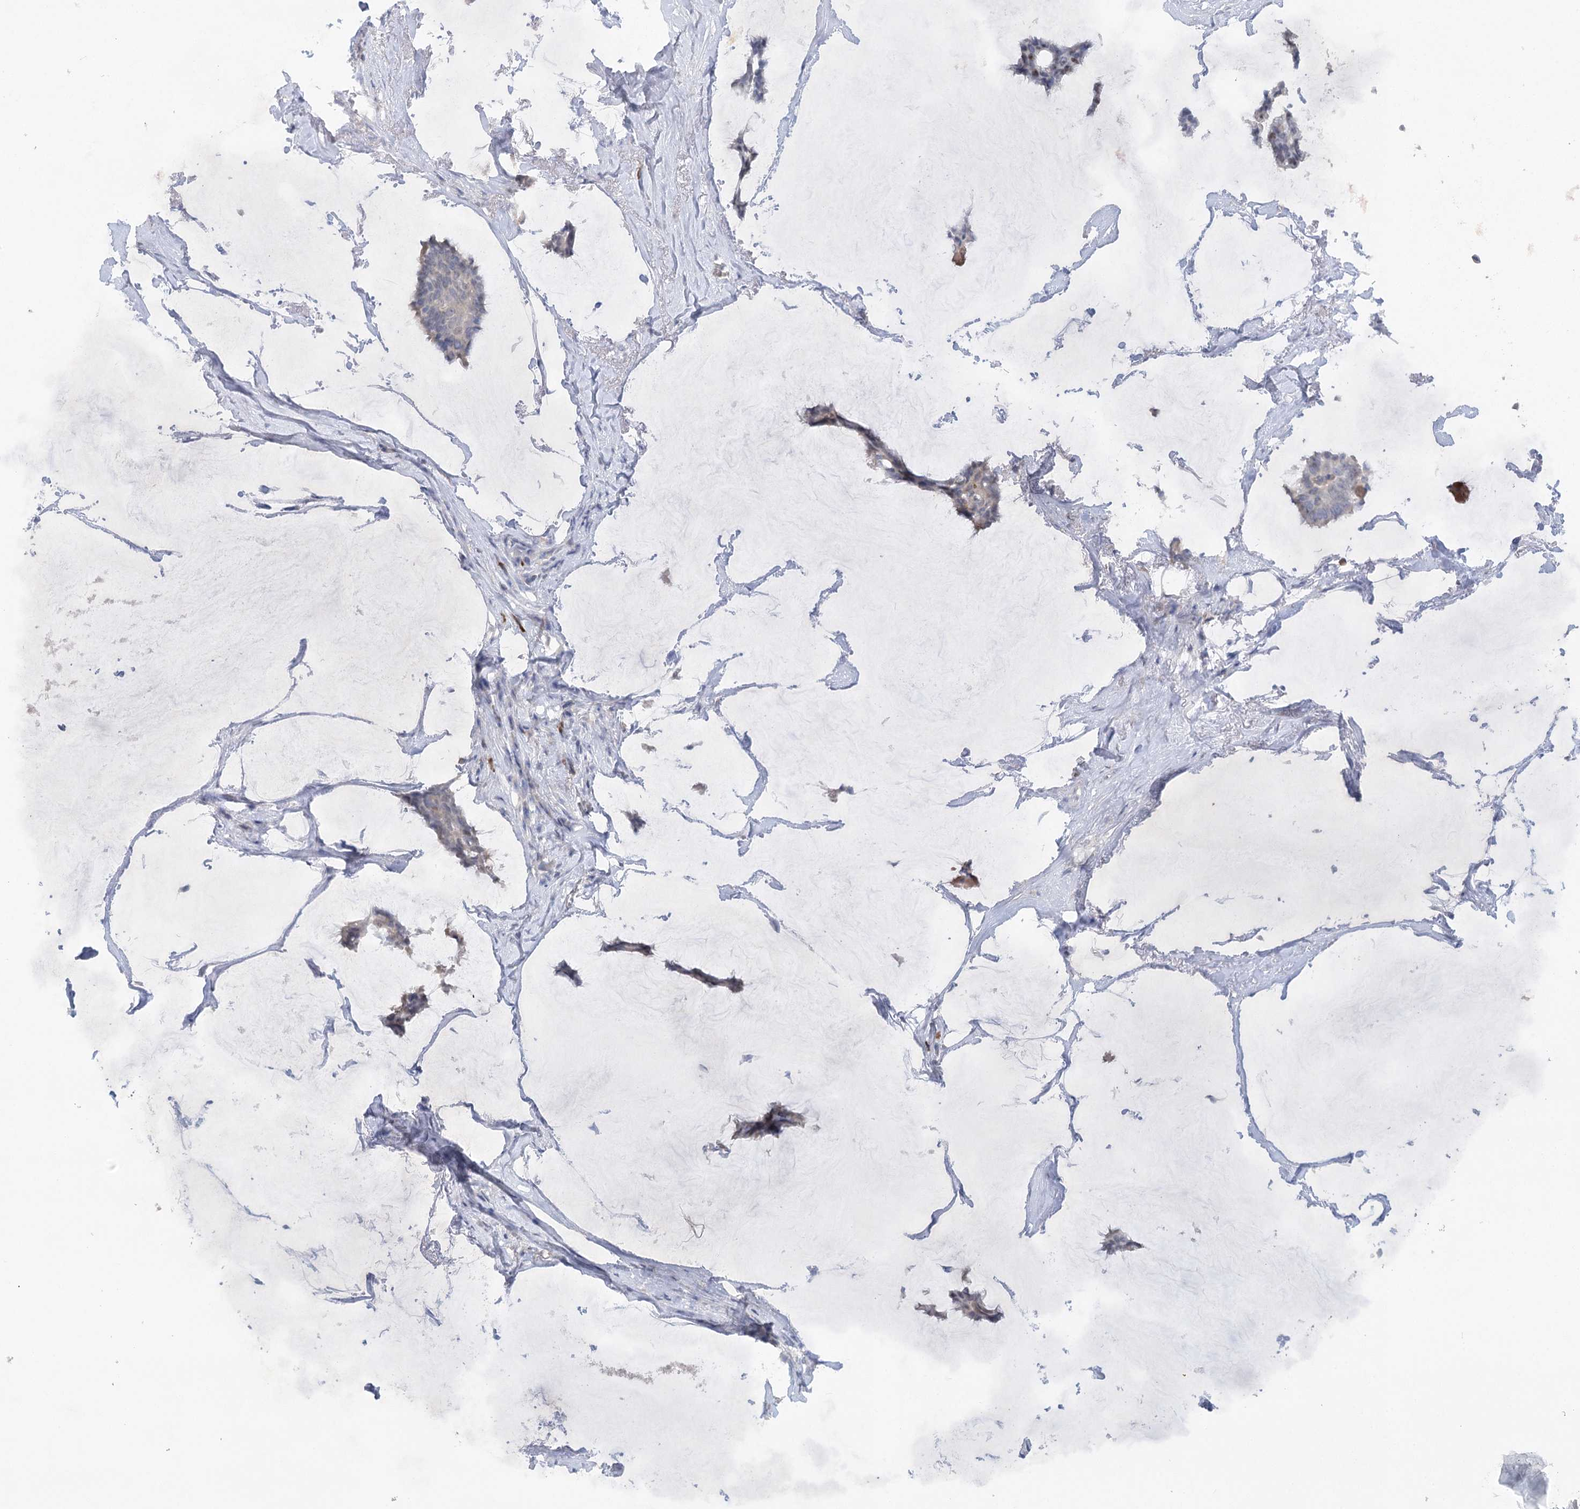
{"staining": {"intensity": "negative", "quantity": "none", "location": "none"}, "tissue": "breast cancer", "cell_type": "Tumor cells", "image_type": "cancer", "snomed": [{"axis": "morphology", "description": "Duct carcinoma"}, {"axis": "topography", "description": "Breast"}], "caption": "There is no significant positivity in tumor cells of breast cancer (invasive ductal carcinoma).", "gene": "TRAF3IP1", "patient": {"sex": "female", "age": 93}}